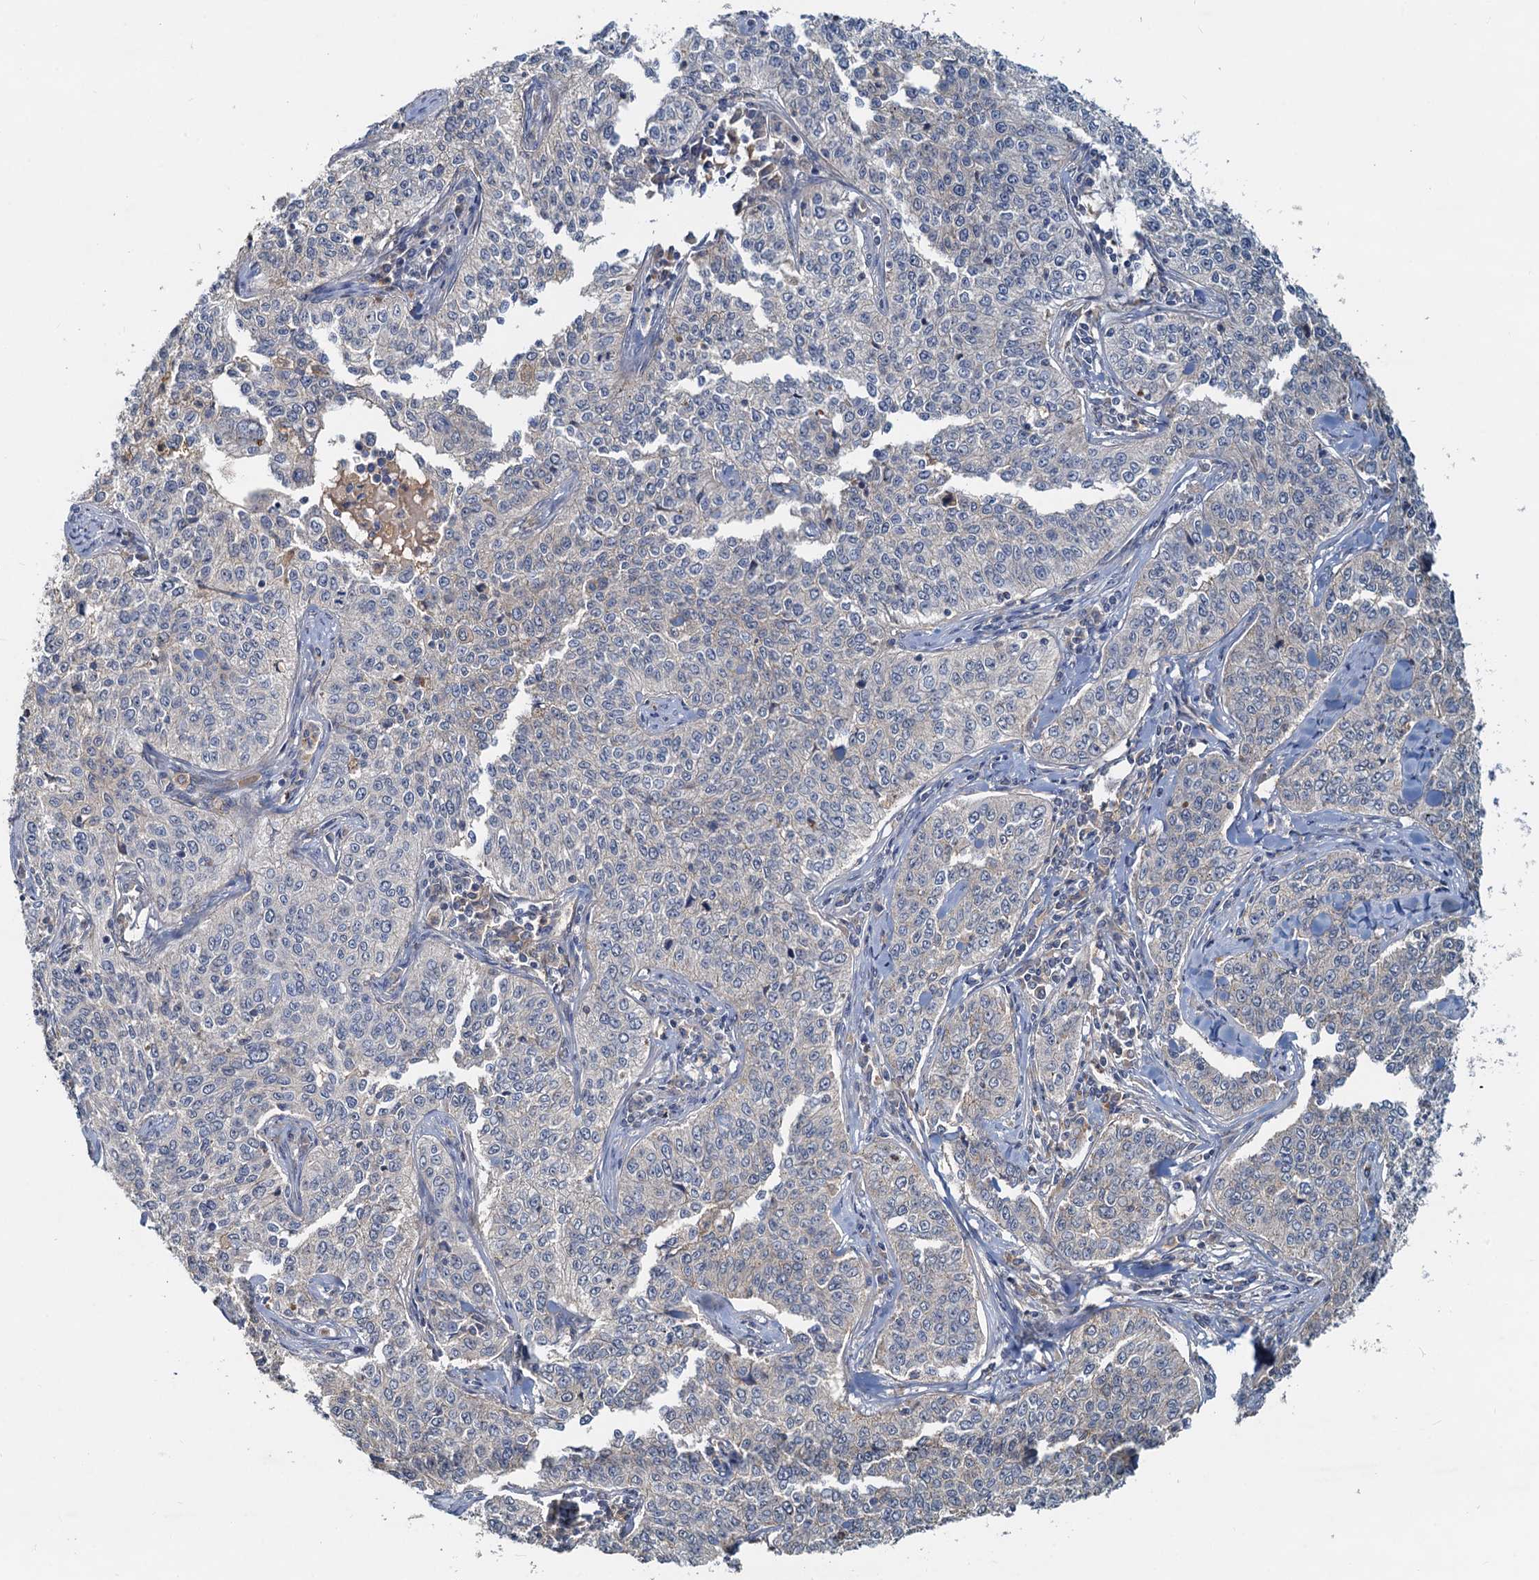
{"staining": {"intensity": "negative", "quantity": "none", "location": "none"}, "tissue": "cervical cancer", "cell_type": "Tumor cells", "image_type": "cancer", "snomed": [{"axis": "morphology", "description": "Squamous cell carcinoma, NOS"}, {"axis": "topography", "description": "Cervix"}], "caption": "An immunohistochemistry (IHC) histopathology image of cervical squamous cell carcinoma is shown. There is no staining in tumor cells of cervical squamous cell carcinoma.", "gene": "TOLLIP", "patient": {"sex": "female", "age": 35}}